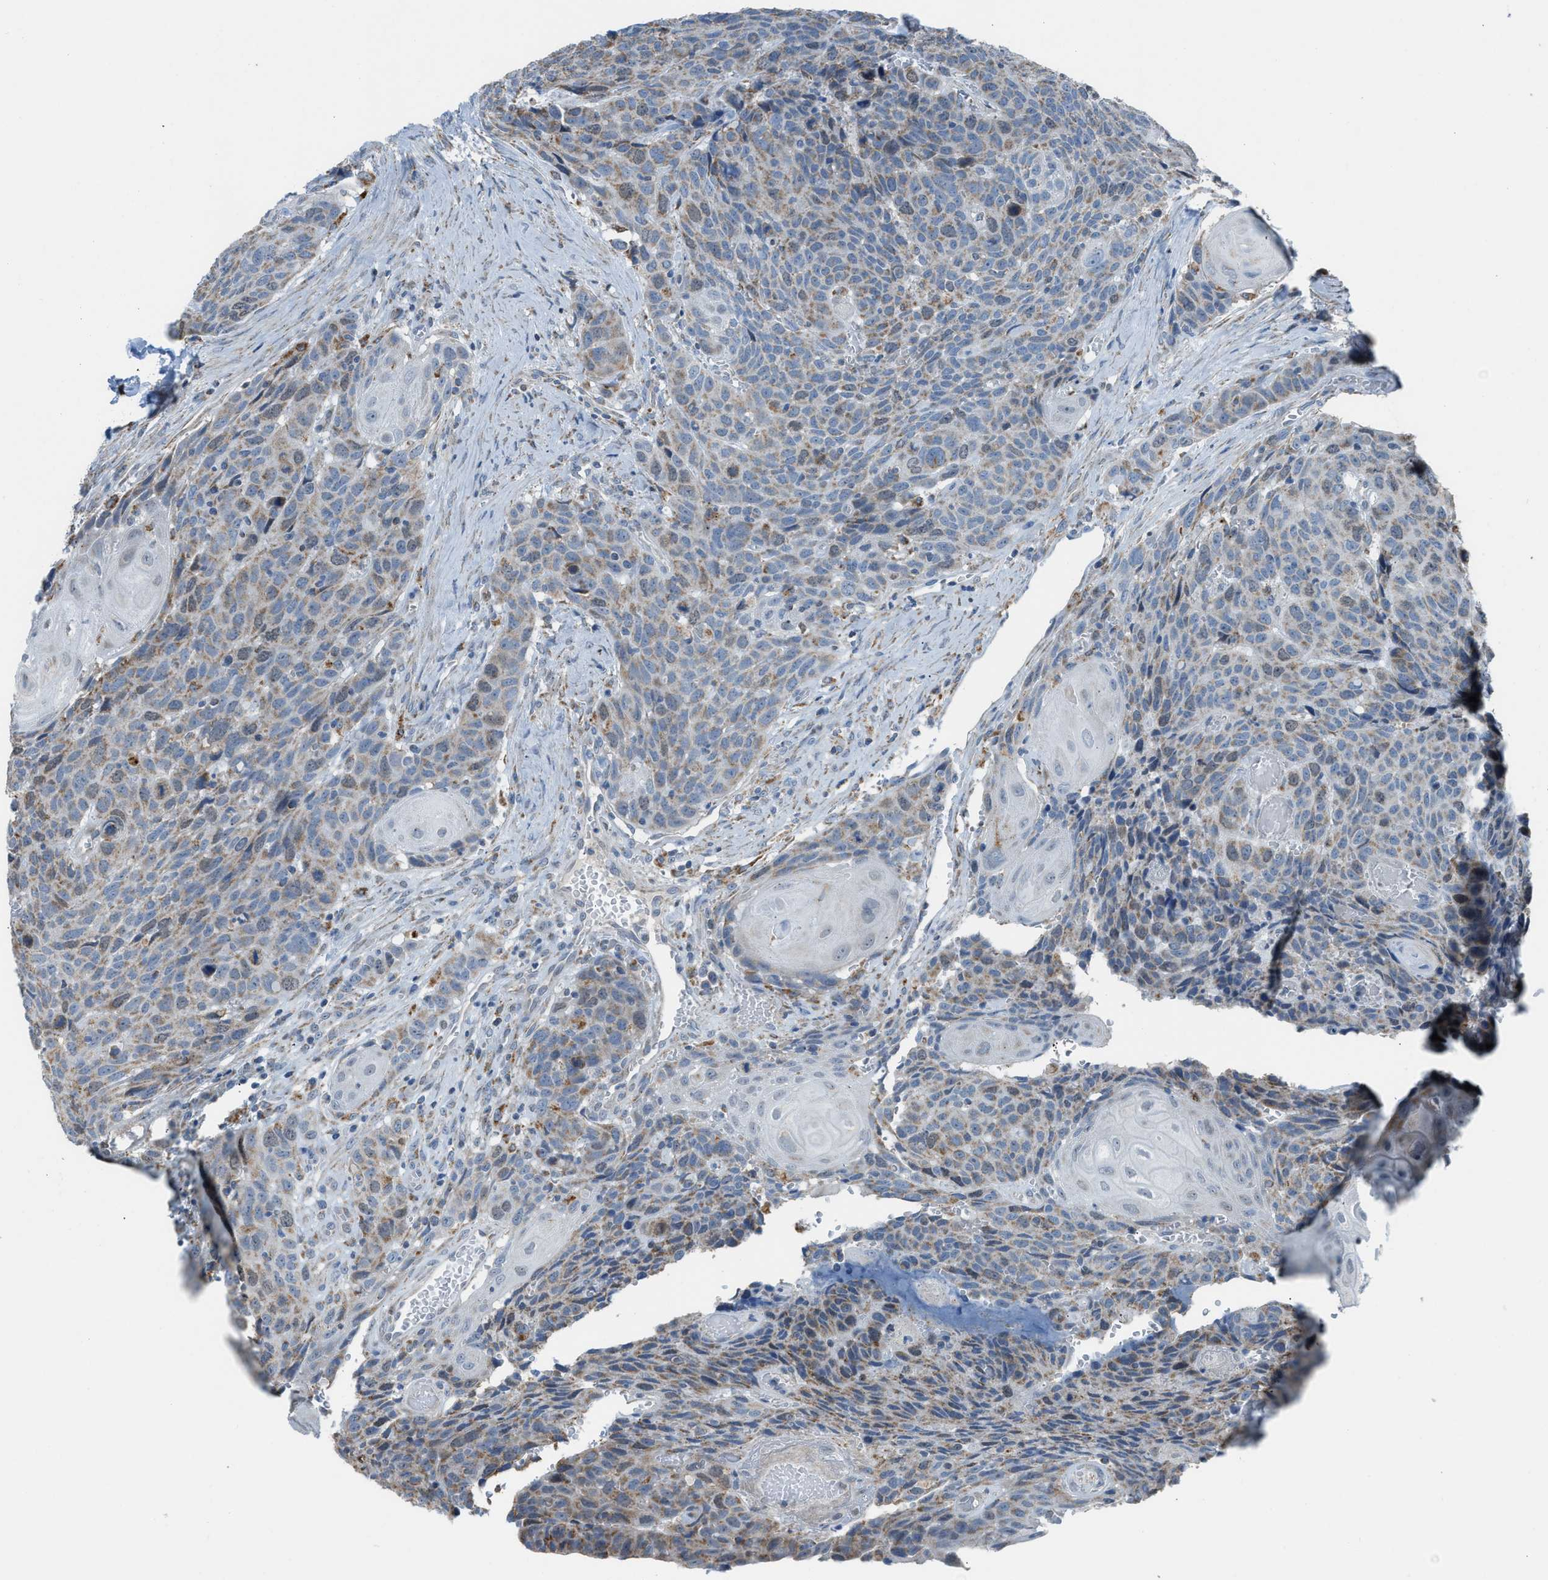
{"staining": {"intensity": "weak", "quantity": ">75%", "location": "cytoplasmic/membranous"}, "tissue": "head and neck cancer", "cell_type": "Tumor cells", "image_type": "cancer", "snomed": [{"axis": "morphology", "description": "Squamous cell carcinoma, NOS"}, {"axis": "topography", "description": "Head-Neck"}], "caption": "This image displays immunohistochemistry (IHC) staining of head and neck squamous cell carcinoma, with low weak cytoplasmic/membranous expression in approximately >75% of tumor cells.", "gene": "SMIM20", "patient": {"sex": "male", "age": 66}}